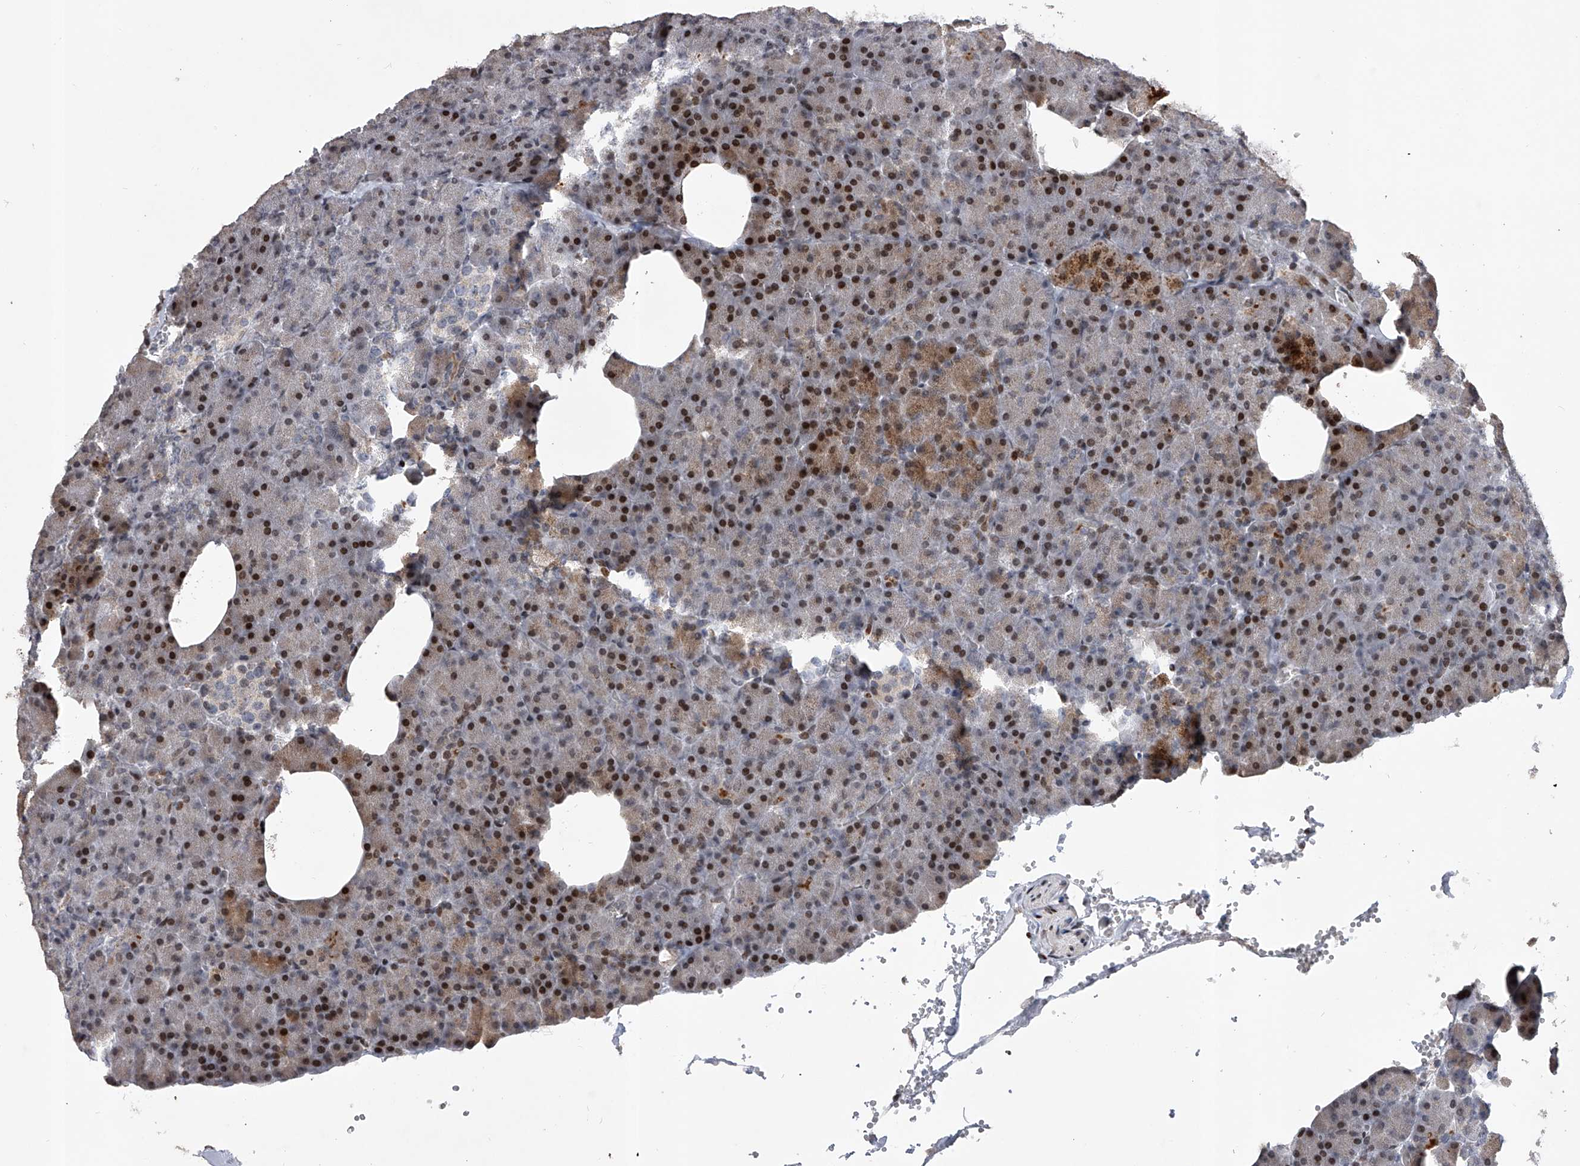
{"staining": {"intensity": "moderate", "quantity": "25%-75%", "location": "cytoplasmic/membranous,nuclear"}, "tissue": "pancreas", "cell_type": "Exocrine glandular cells", "image_type": "normal", "snomed": [{"axis": "morphology", "description": "Normal tissue, NOS"}, {"axis": "morphology", "description": "Carcinoid, malignant, NOS"}, {"axis": "topography", "description": "Pancreas"}], "caption": "IHC of benign pancreas exhibits medium levels of moderate cytoplasmic/membranous,nuclear staining in about 25%-75% of exocrine glandular cells.", "gene": "RWDD2A", "patient": {"sex": "female", "age": 35}}